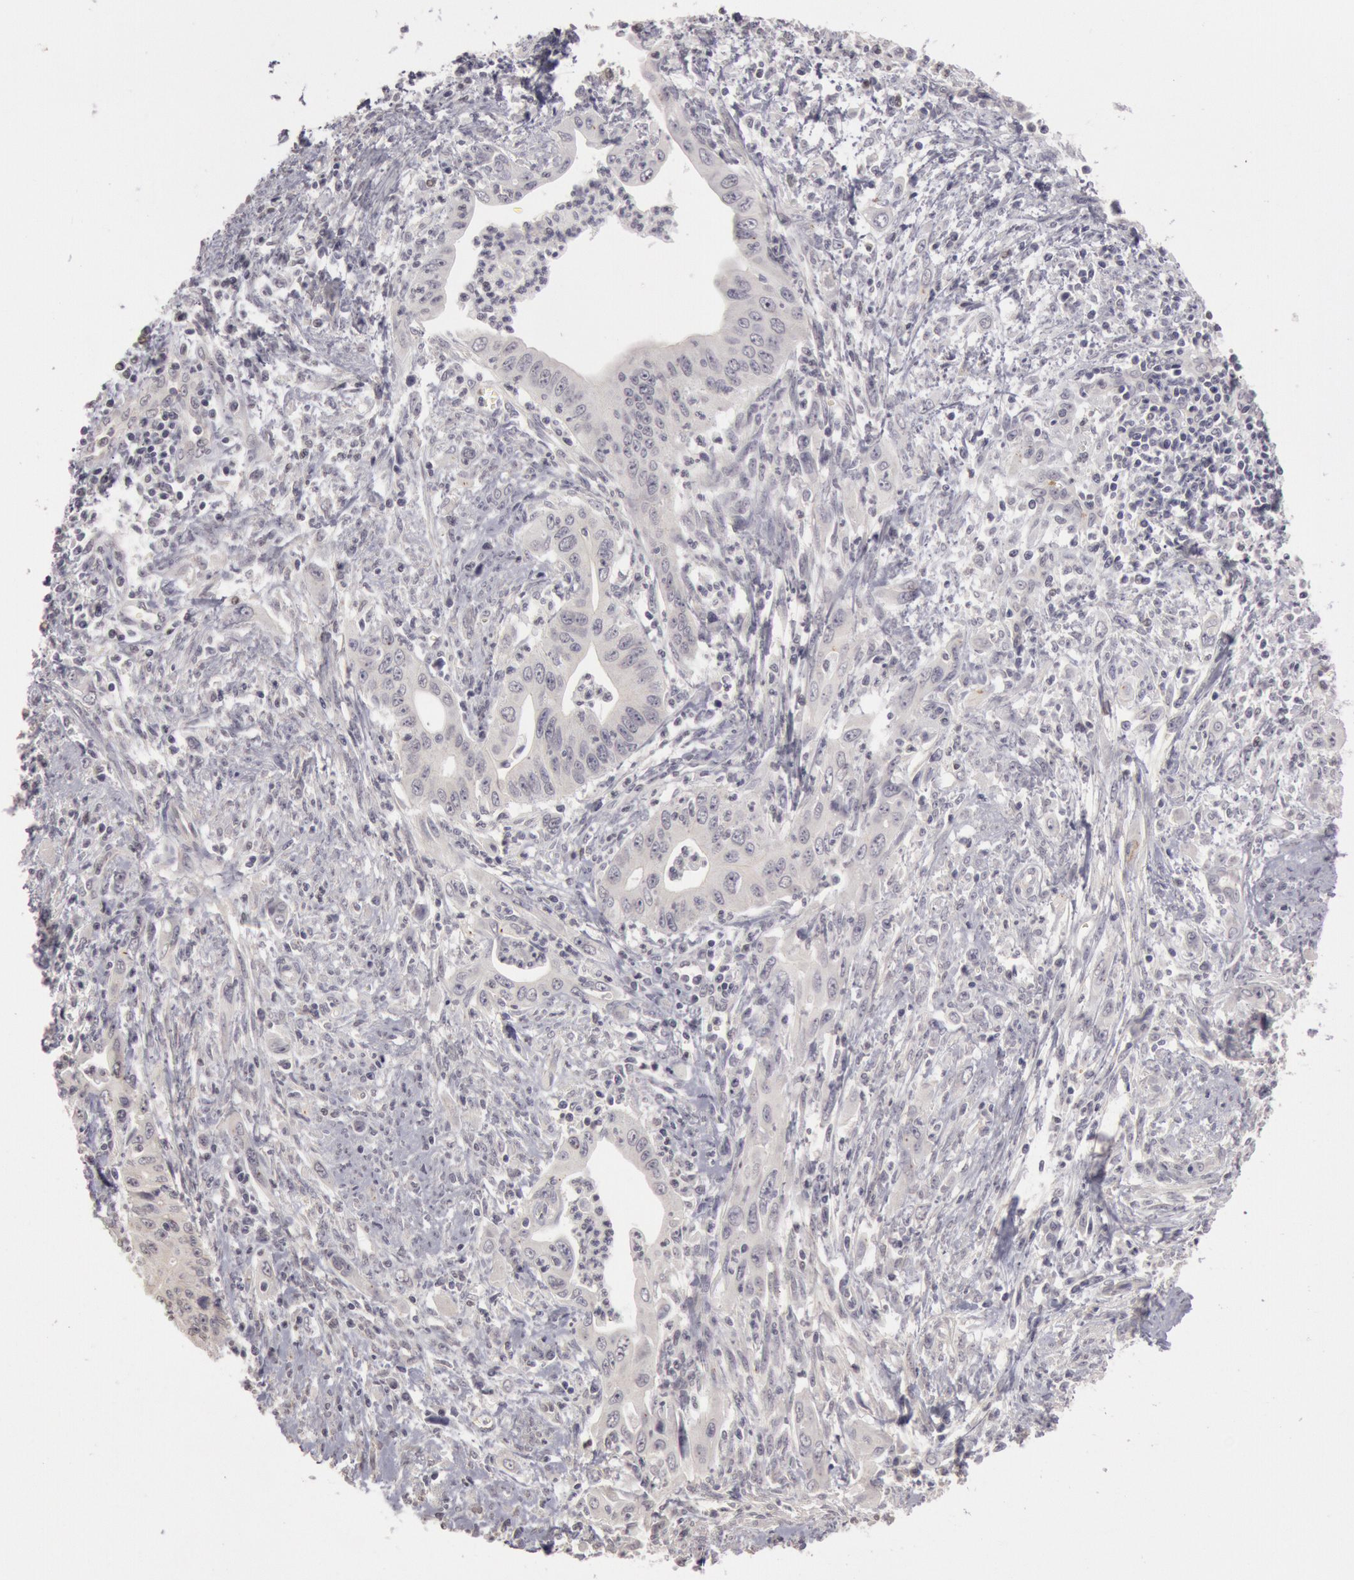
{"staining": {"intensity": "negative", "quantity": "none", "location": "none"}, "tissue": "cervical cancer", "cell_type": "Tumor cells", "image_type": "cancer", "snomed": [{"axis": "morphology", "description": "Normal tissue, NOS"}, {"axis": "morphology", "description": "Adenocarcinoma, NOS"}, {"axis": "topography", "description": "Cervix"}], "caption": "Tumor cells show no significant protein positivity in adenocarcinoma (cervical). (DAB (3,3'-diaminobenzidine) immunohistochemistry, high magnification).", "gene": "RIMBP3C", "patient": {"sex": "female", "age": 34}}